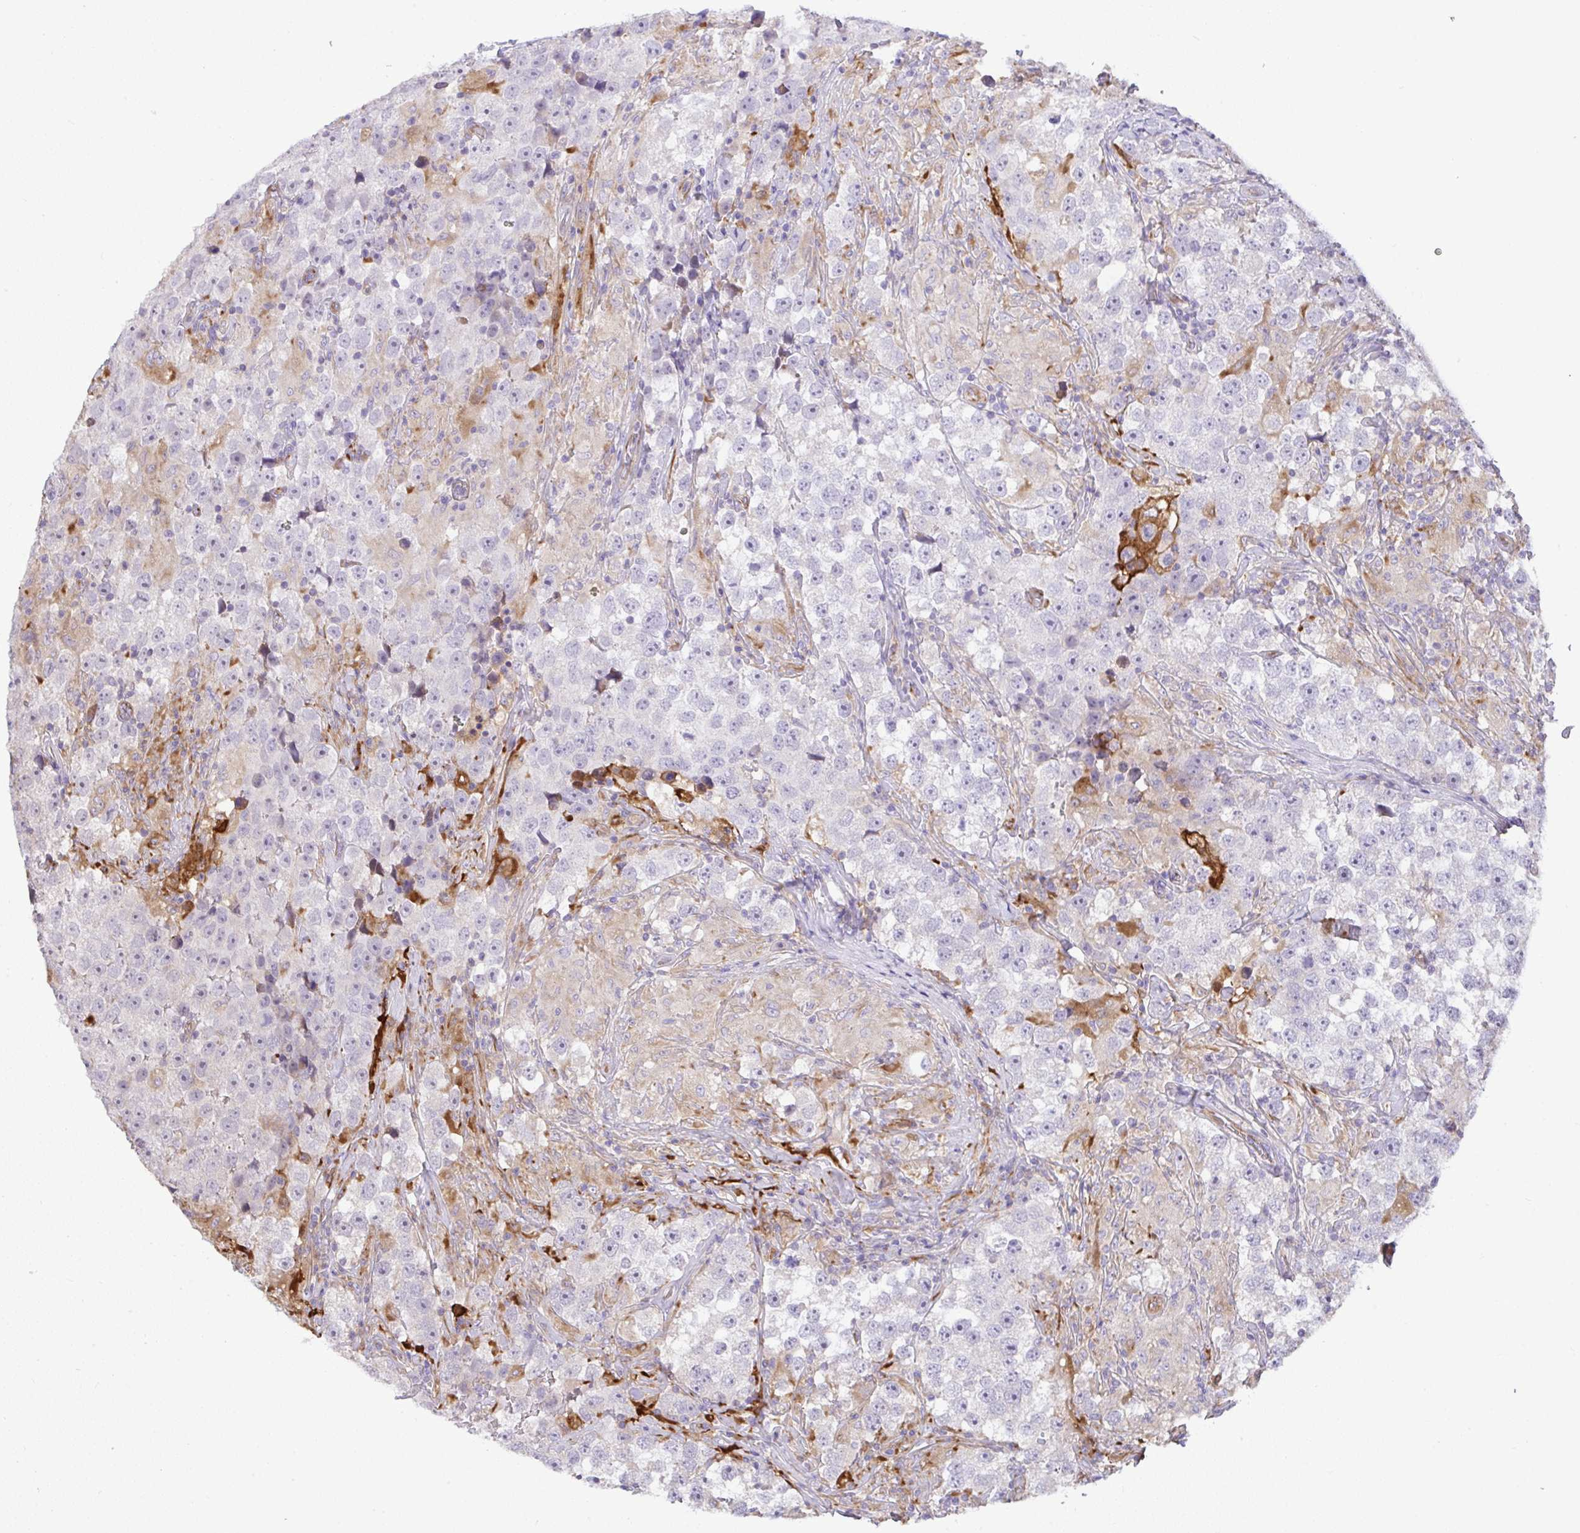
{"staining": {"intensity": "negative", "quantity": "none", "location": "none"}, "tissue": "testis cancer", "cell_type": "Tumor cells", "image_type": "cancer", "snomed": [{"axis": "morphology", "description": "Seminoma, NOS"}, {"axis": "topography", "description": "Testis"}], "caption": "Tumor cells are negative for protein expression in human testis cancer (seminoma).", "gene": "GRID2", "patient": {"sex": "male", "age": 46}}